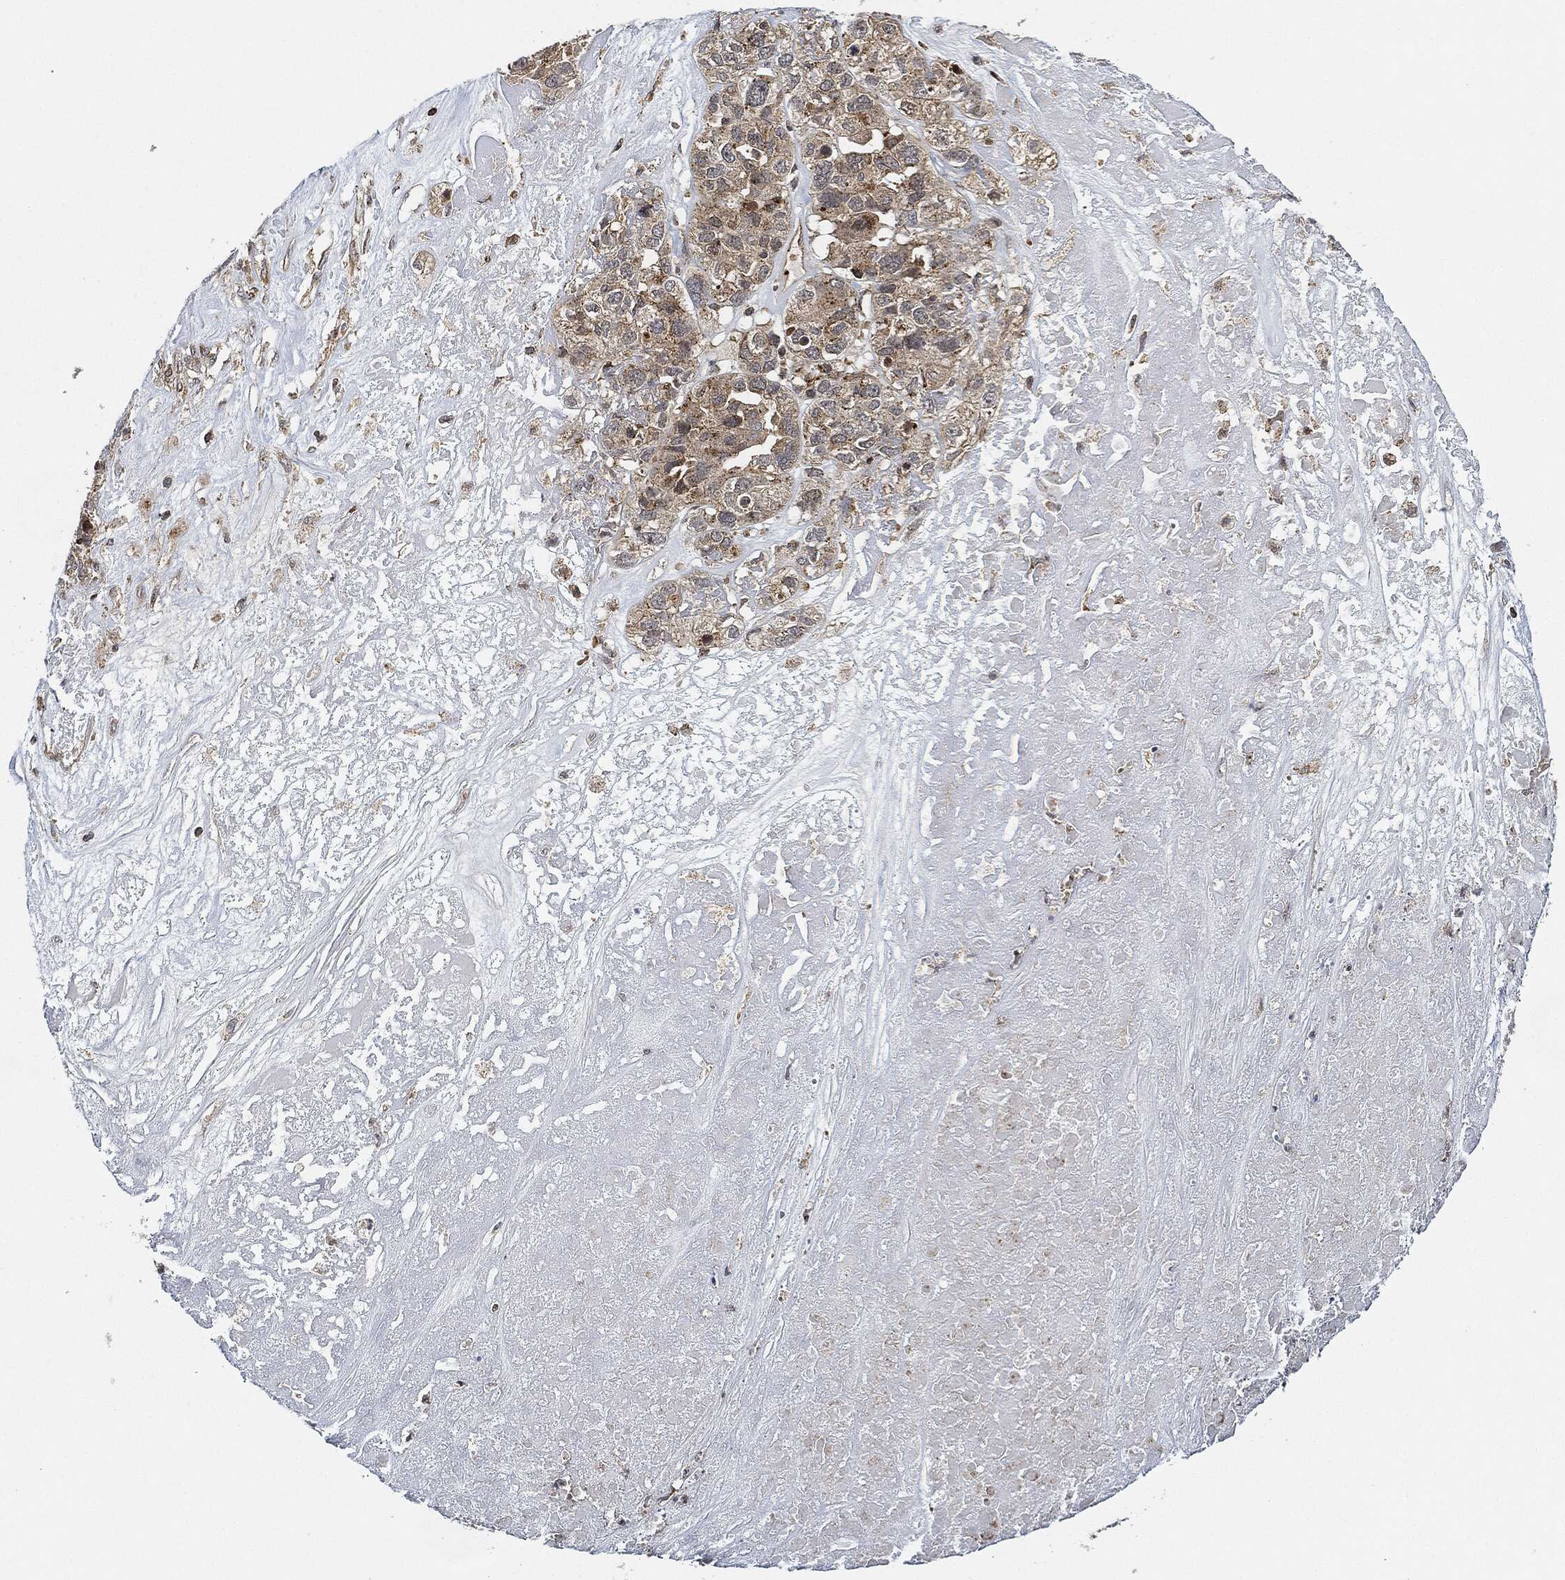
{"staining": {"intensity": "strong", "quantity": "25%-75%", "location": "cytoplasmic/membranous"}, "tissue": "ovarian cancer", "cell_type": "Tumor cells", "image_type": "cancer", "snomed": [{"axis": "morphology", "description": "Cystadenocarcinoma, serous, NOS"}, {"axis": "topography", "description": "Ovary"}], "caption": "This histopathology image shows ovarian cancer stained with immunohistochemistry (IHC) to label a protein in brown. The cytoplasmic/membranous of tumor cells show strong positivity for the protein. Nuclei are counter-stained blue.", "gene": "MAP3K3", "patient": {"sex": "female", "age": 87}}